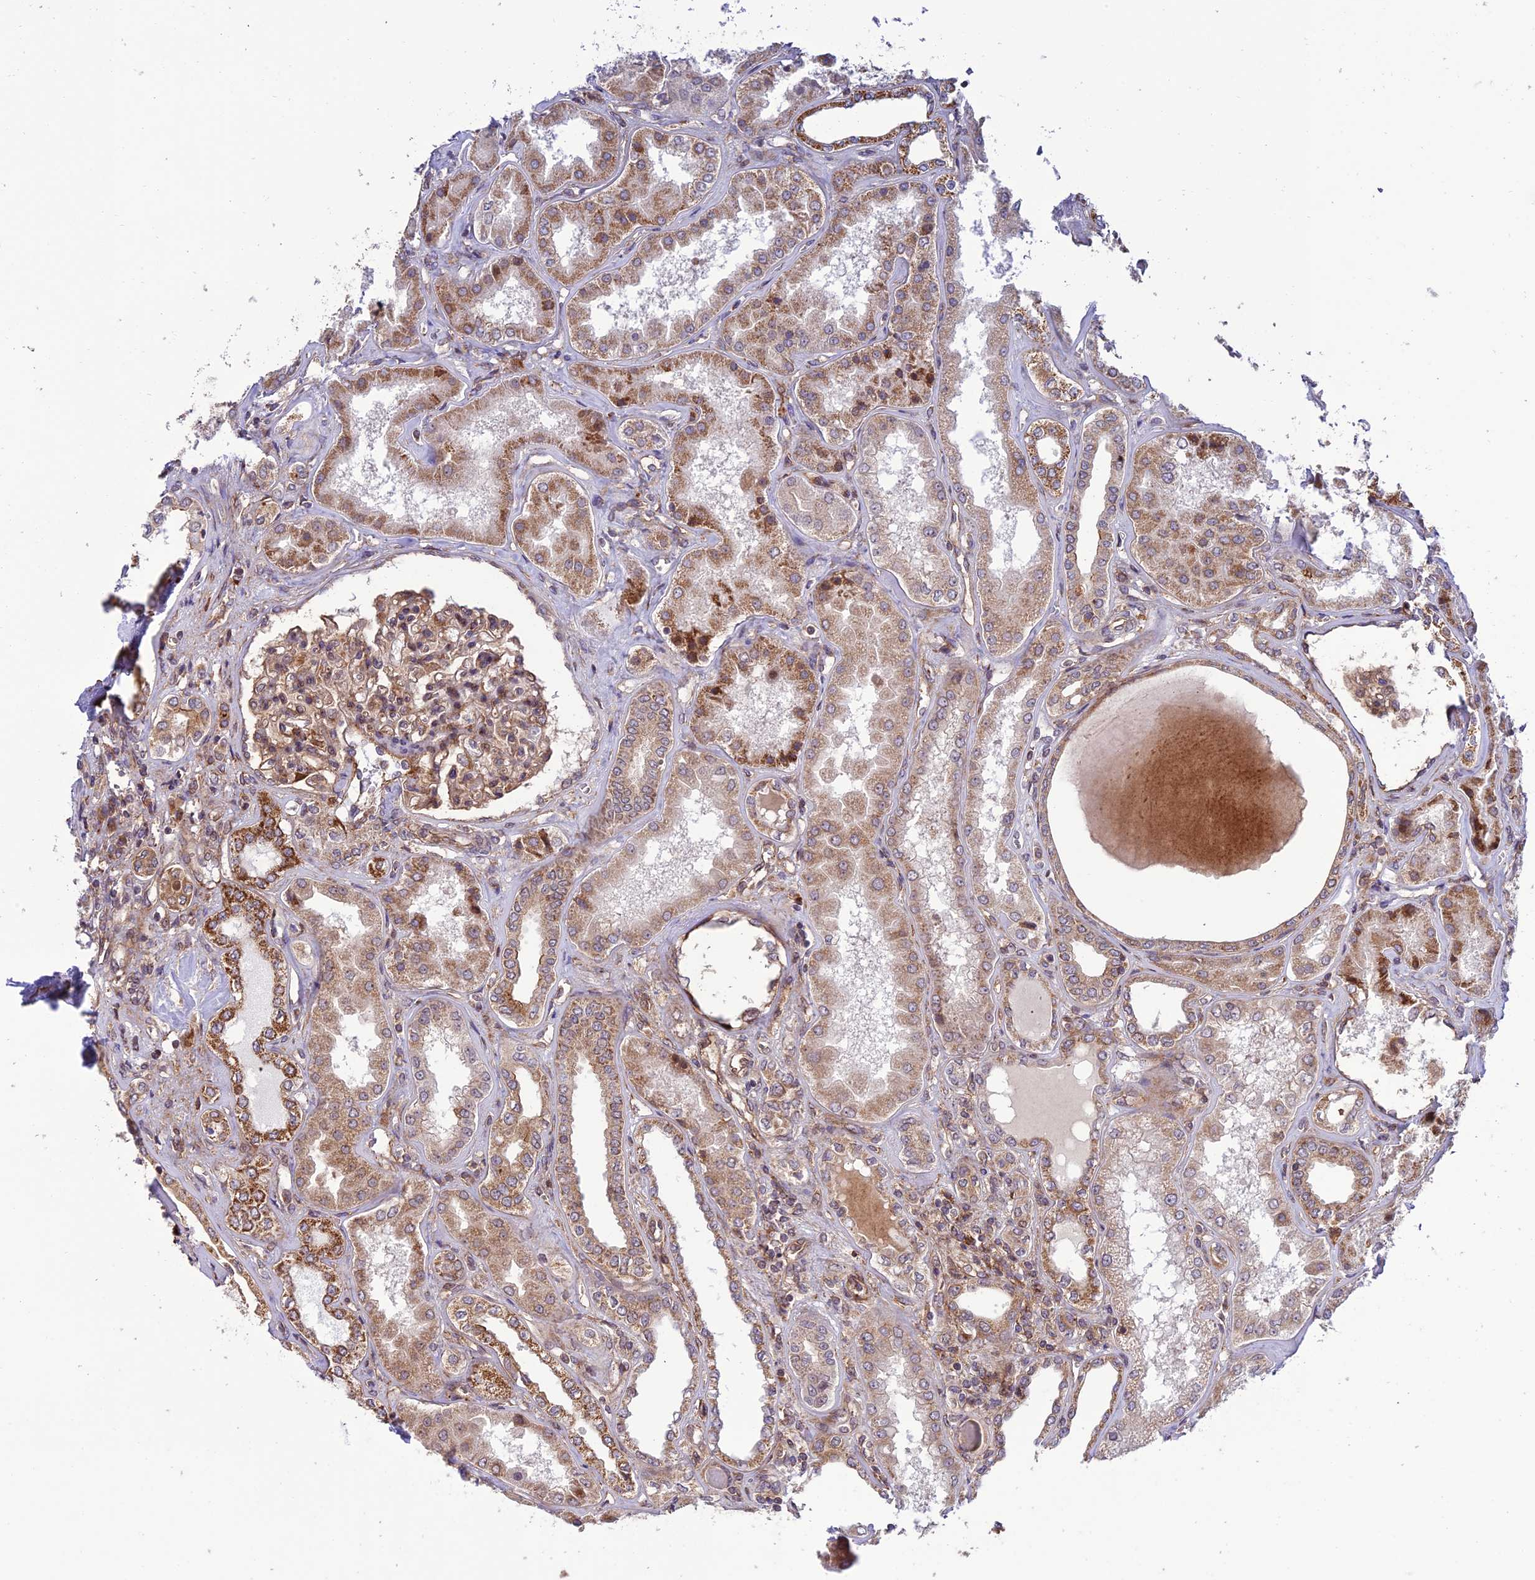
{"staining": {"intensity": "moderate", "quantity": ">75%", "location": "cytoplasmic/membranous"}, "tissue": "kidney", "cell_type": "Cells in glomeruli", "image_type": "normal", "snomed": [{"axis": "morphology", "description": "Normal tissue, NOS"}, {"axis": "topography", "description": "Kidney"}], "caption": "Approximately >75% of cells in glomeruli in normal human kidney reveal moderate cytoplasmic/membranous protein expression as visualized by brown immunohistochemical staining.", "gene": "TNIP3", "patient": {"sex": "female", "age": 56}}